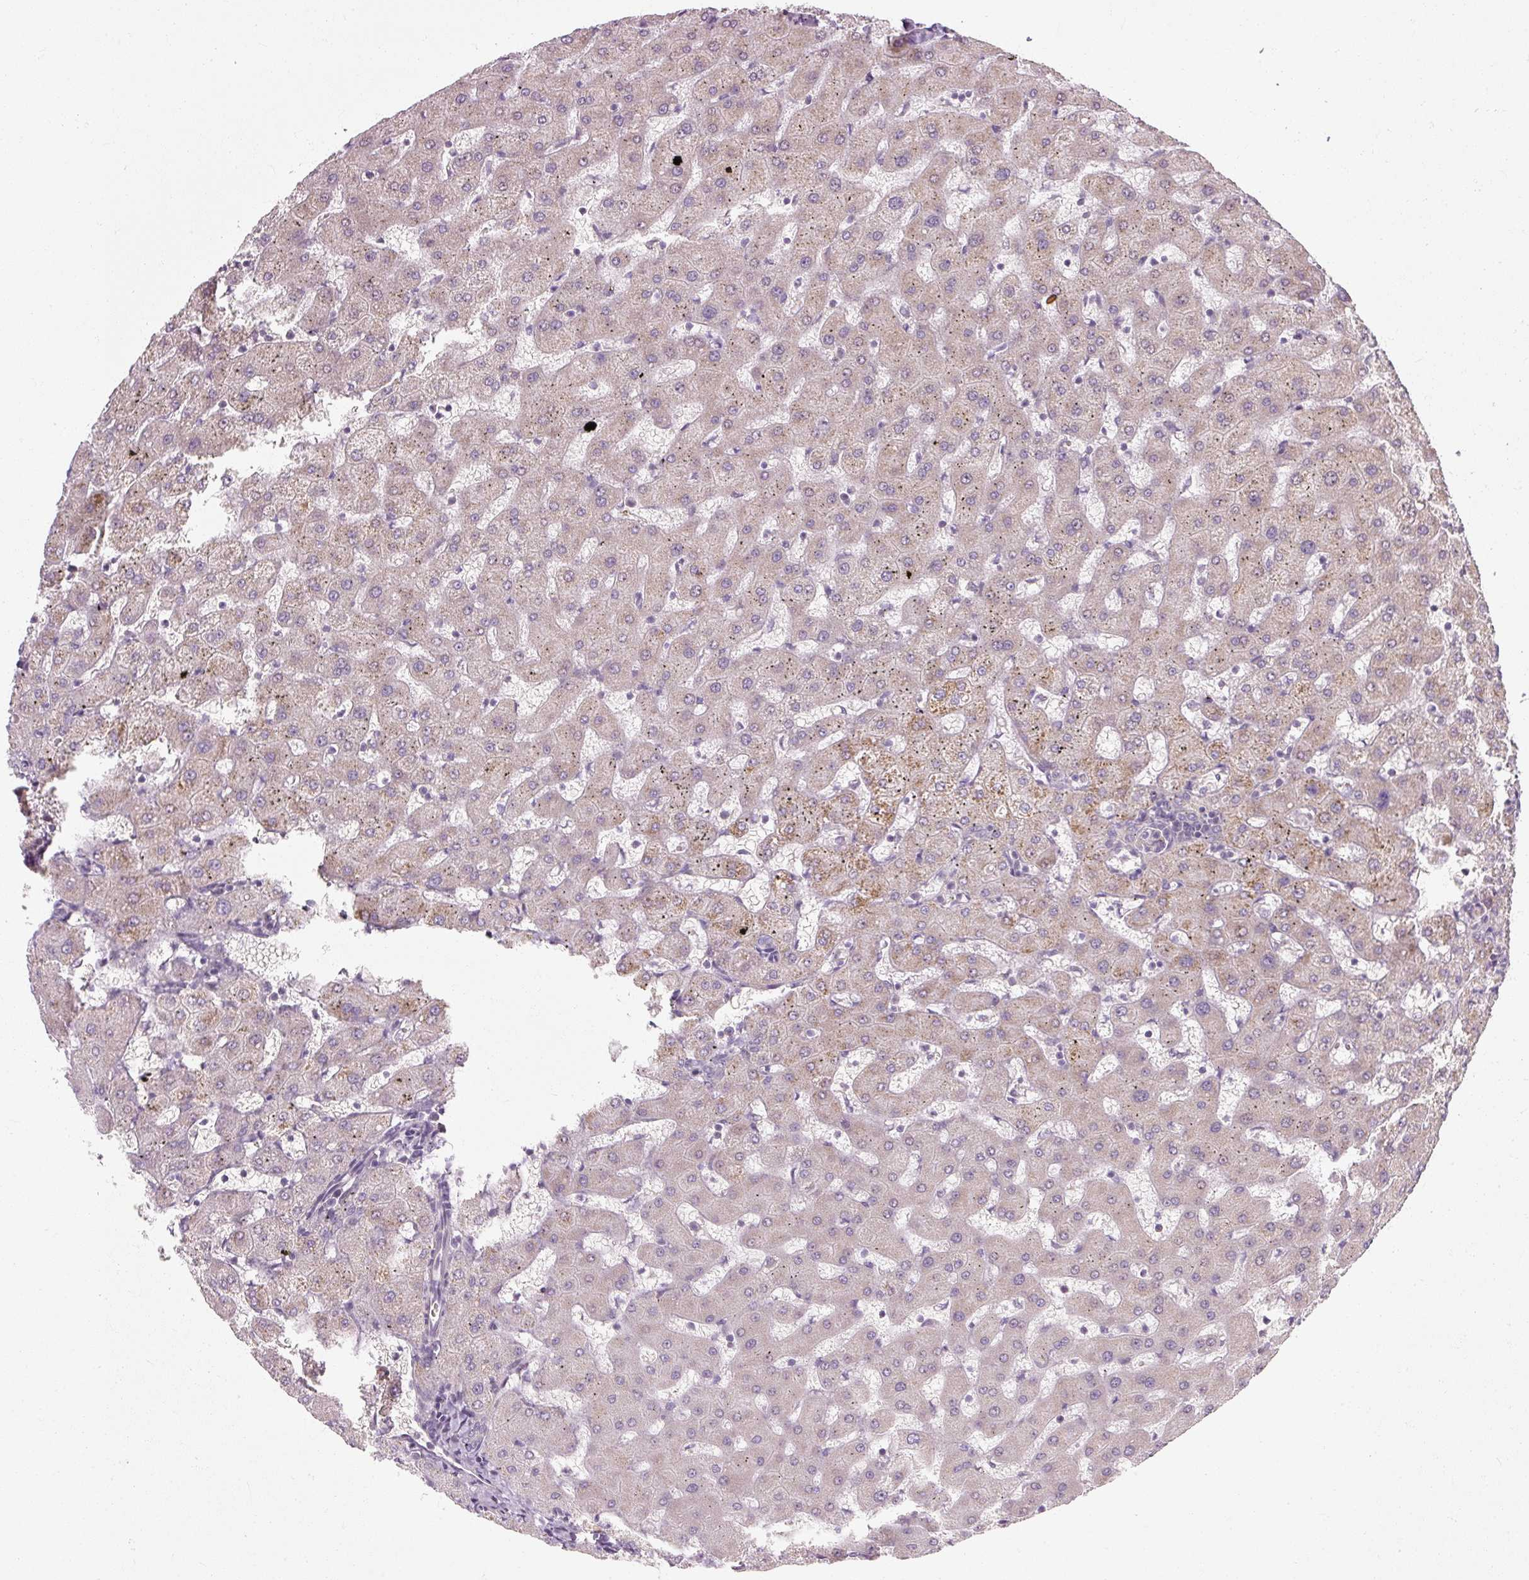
{"staining": {"intensity": "negative", "quantity": "none", "location": "none"}, "tissue": "liver", "cell_type": "Cholangiocytes", "image_type": "normal", "snomed": [{"axis": "morphology", "description": "Normal tissue, NOS"}, {"axis": "topography", "description": "Liver"}], "caption": "High power microscopy histopathology image of an immunohistochemistry (IHC) image of unremarkable liver, revealing no significant staining in cholangiocytes. (DAB (3,3'-diaminobenzidine) immunohistochemistry with hematoxylin counter stain).", "gene": "RB1CC1", "patient": {"sex": "female", "age": 63}}